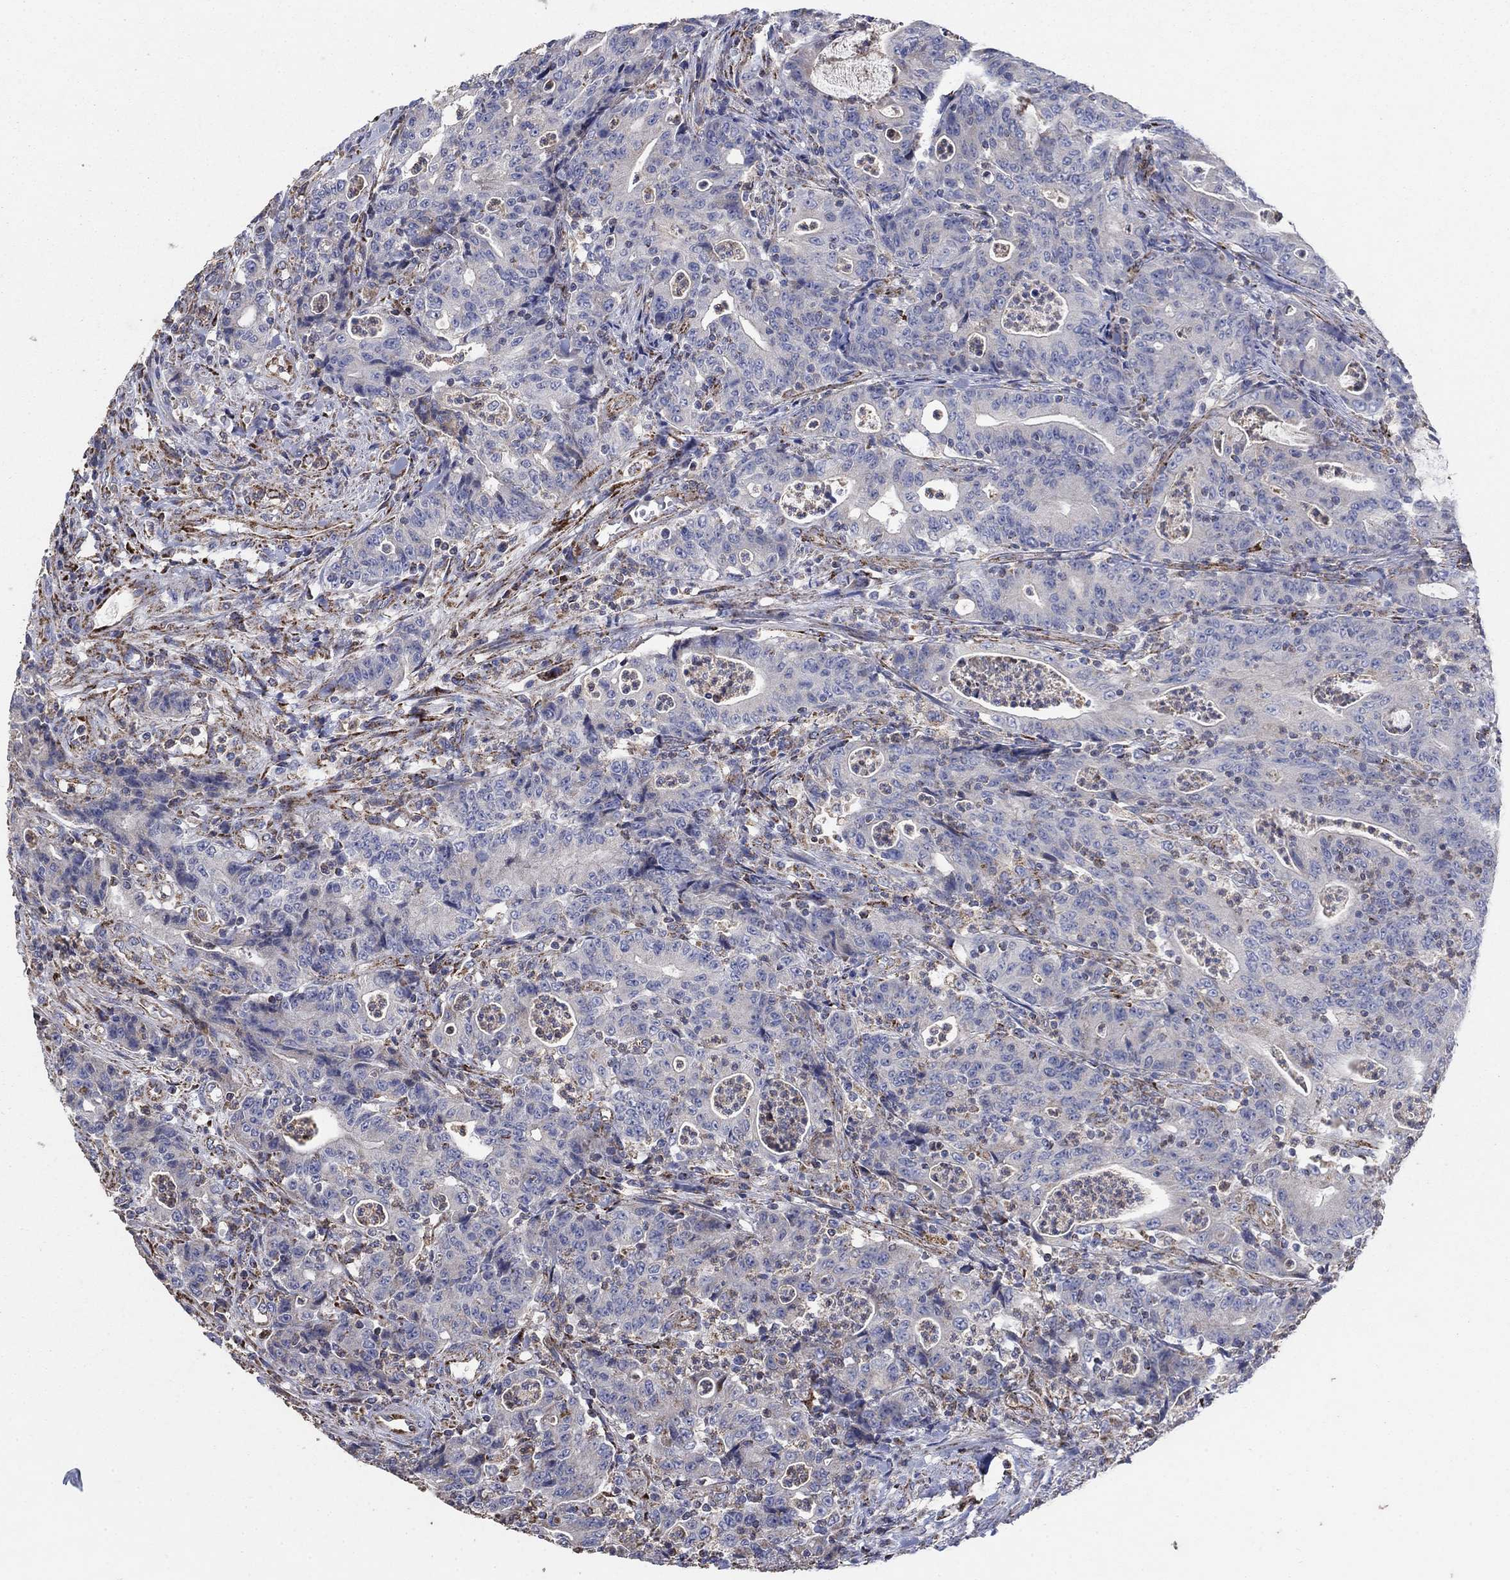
{"staining": {"intensity": "weak", "quantity": "<25%", "location": "cytoplasmic/membranous"}, "tissue": "colorectal cancer", "cell_type": "Tumor cells", "image_type": "cancer", "snomed": [{"axis": "morphology", "description": "Adenocarcinoma, NOS"}, {"axis": "topography", "description": "Colon"}], "caption": "Immunohistochemistry (IHC) micrograph of neoplastic tissue: human colorectal cancer (adenocarcinoma) stained with DAB (3,3'-diaminobenzidine) reveals no significant protein staining in tumor cells.", "gene": "PNPLA2", "patient": {"sex": "male", "age": 70}}